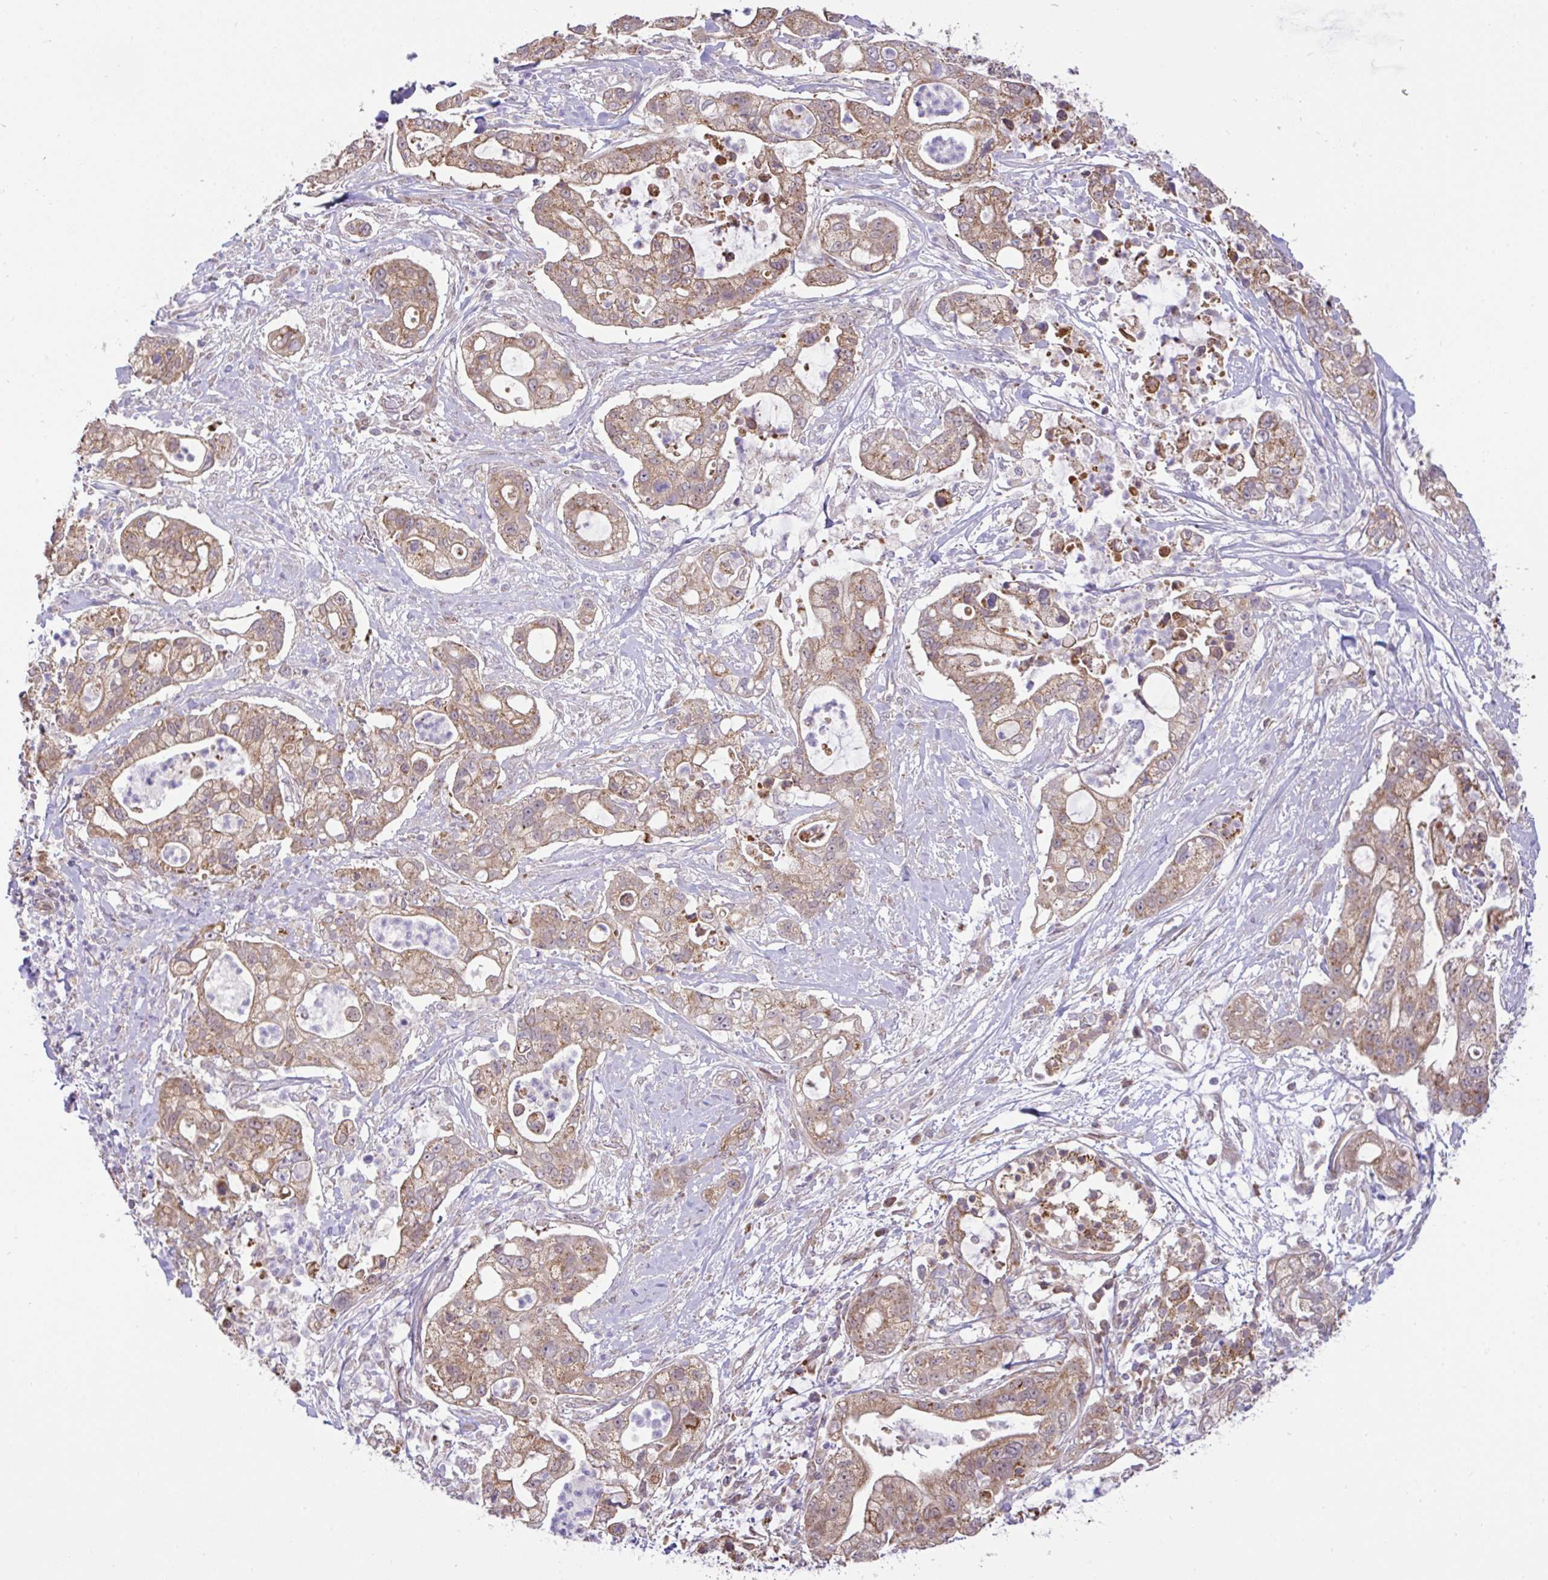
{"staining": {"intensity": "moderate", "quantity": ">75%", "location": "cytoplasmic/membranous"}, "tissue": "pancreatic cancer", "cell_type": "Tumor cells", "image_type": "cancer", "snomed": [{"axis": "morphology", "description": "Adenocarcinoma, NOS"}, {"axis": "topography", "description": "Pancreas"}], "caption": "Immunohistochemistry (IHC) histopathology image of neoplastic tissue: pancreatic cancer (adenocarcinoma) stained using immunohistochemistry exhibits medium levels of moderate protein expression localized specifically in the cytoplasmic/membranous of tumor cells, appearing as a cytoplasmic/membranous brown color.", "gene": "DLEU7", "patient": {"sex": "female", "age": 69}}